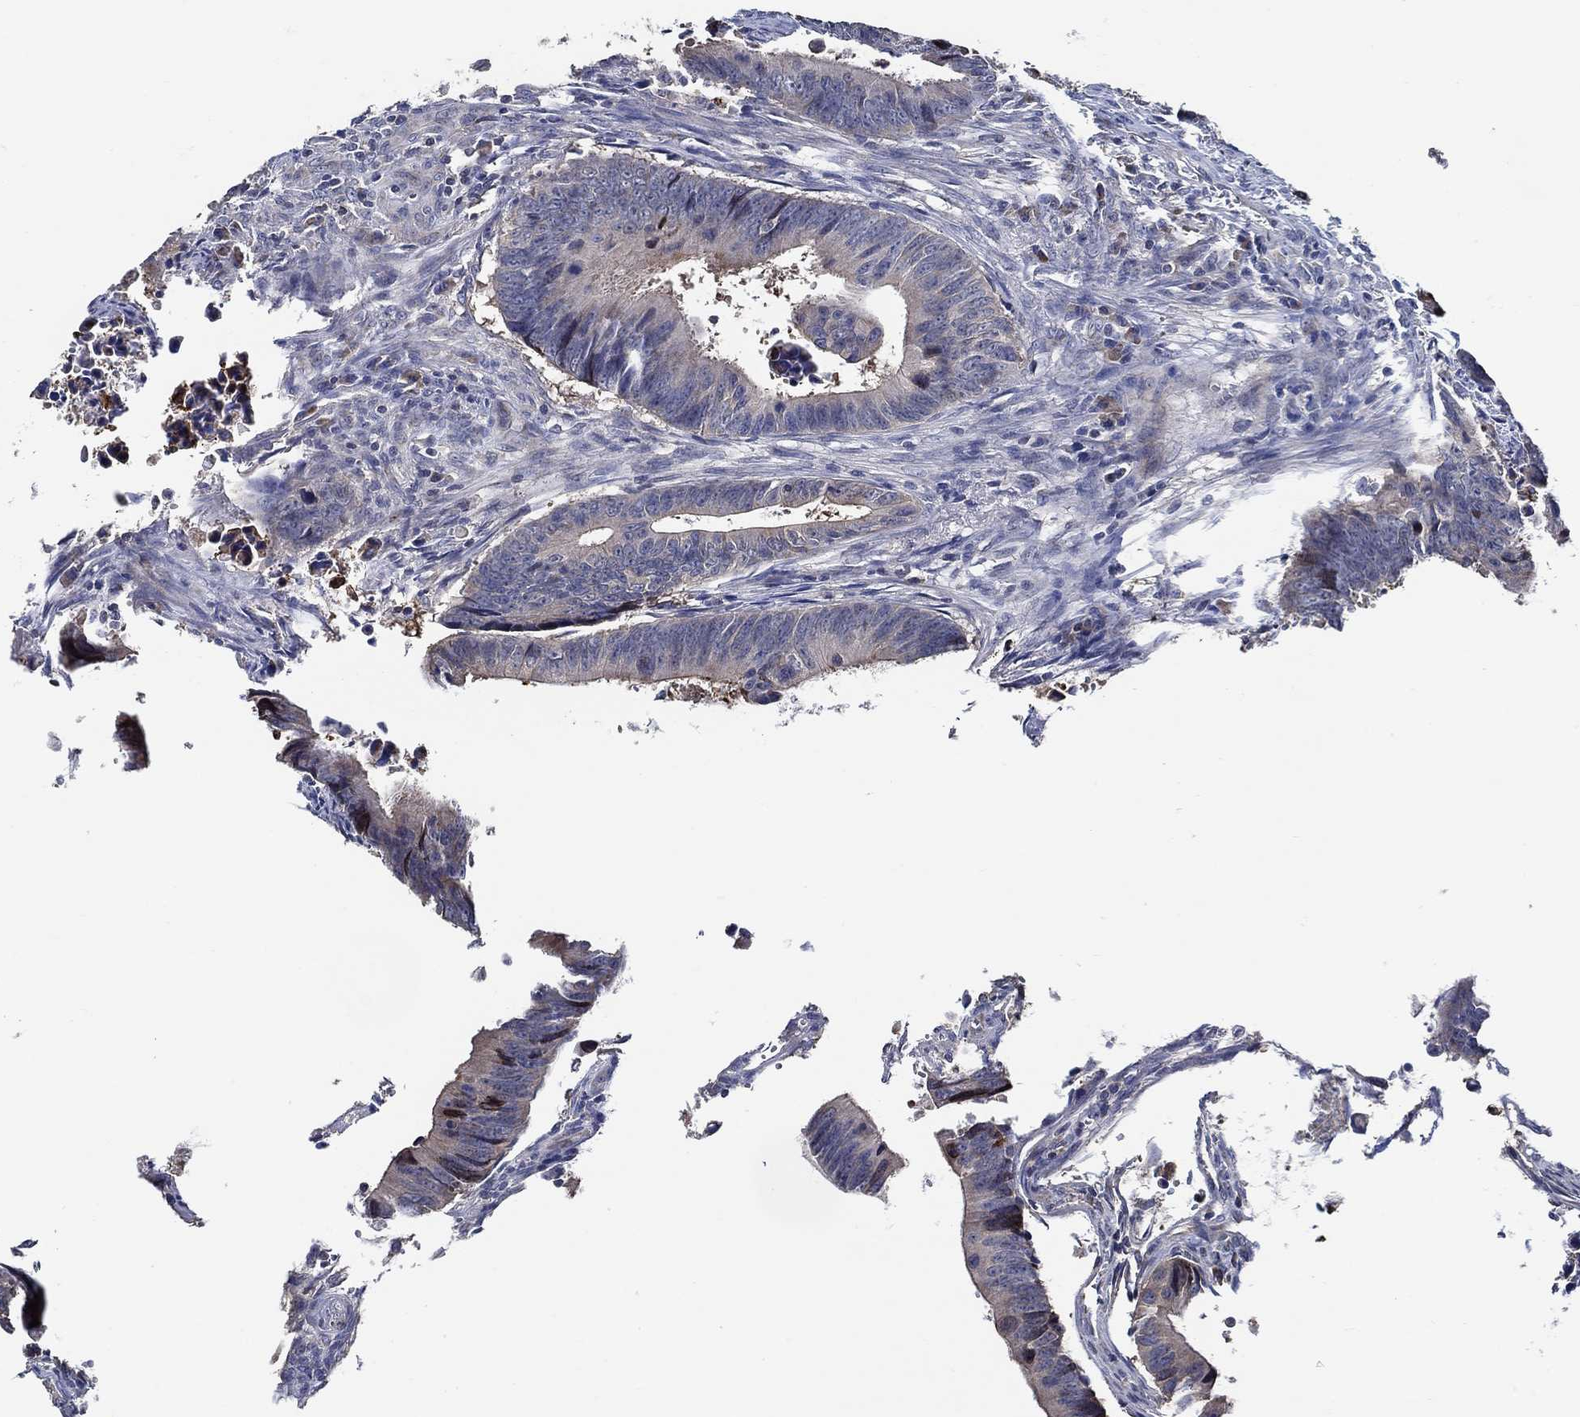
{"staining": {"intensity": "moderate", "quantity": "<25%", "location": "cytoplasmic/membranous"}, "tissue": "colorectal cancer", "cell_type": "Tumor cells", "image_type": "cancer", "snomed": [{"axis": "morphology", "description": "Adenocarcinoma, NOS"}, {"axis": "topography", "description": "Colon"}], "caption": "Protein analysis of colorectal cancer tissue reveals moderate cytoplasmic/membranous staining in about <25% of tumor cells.", "gene": "WDR53", "patient": {"sex": "female", "age": 87}}